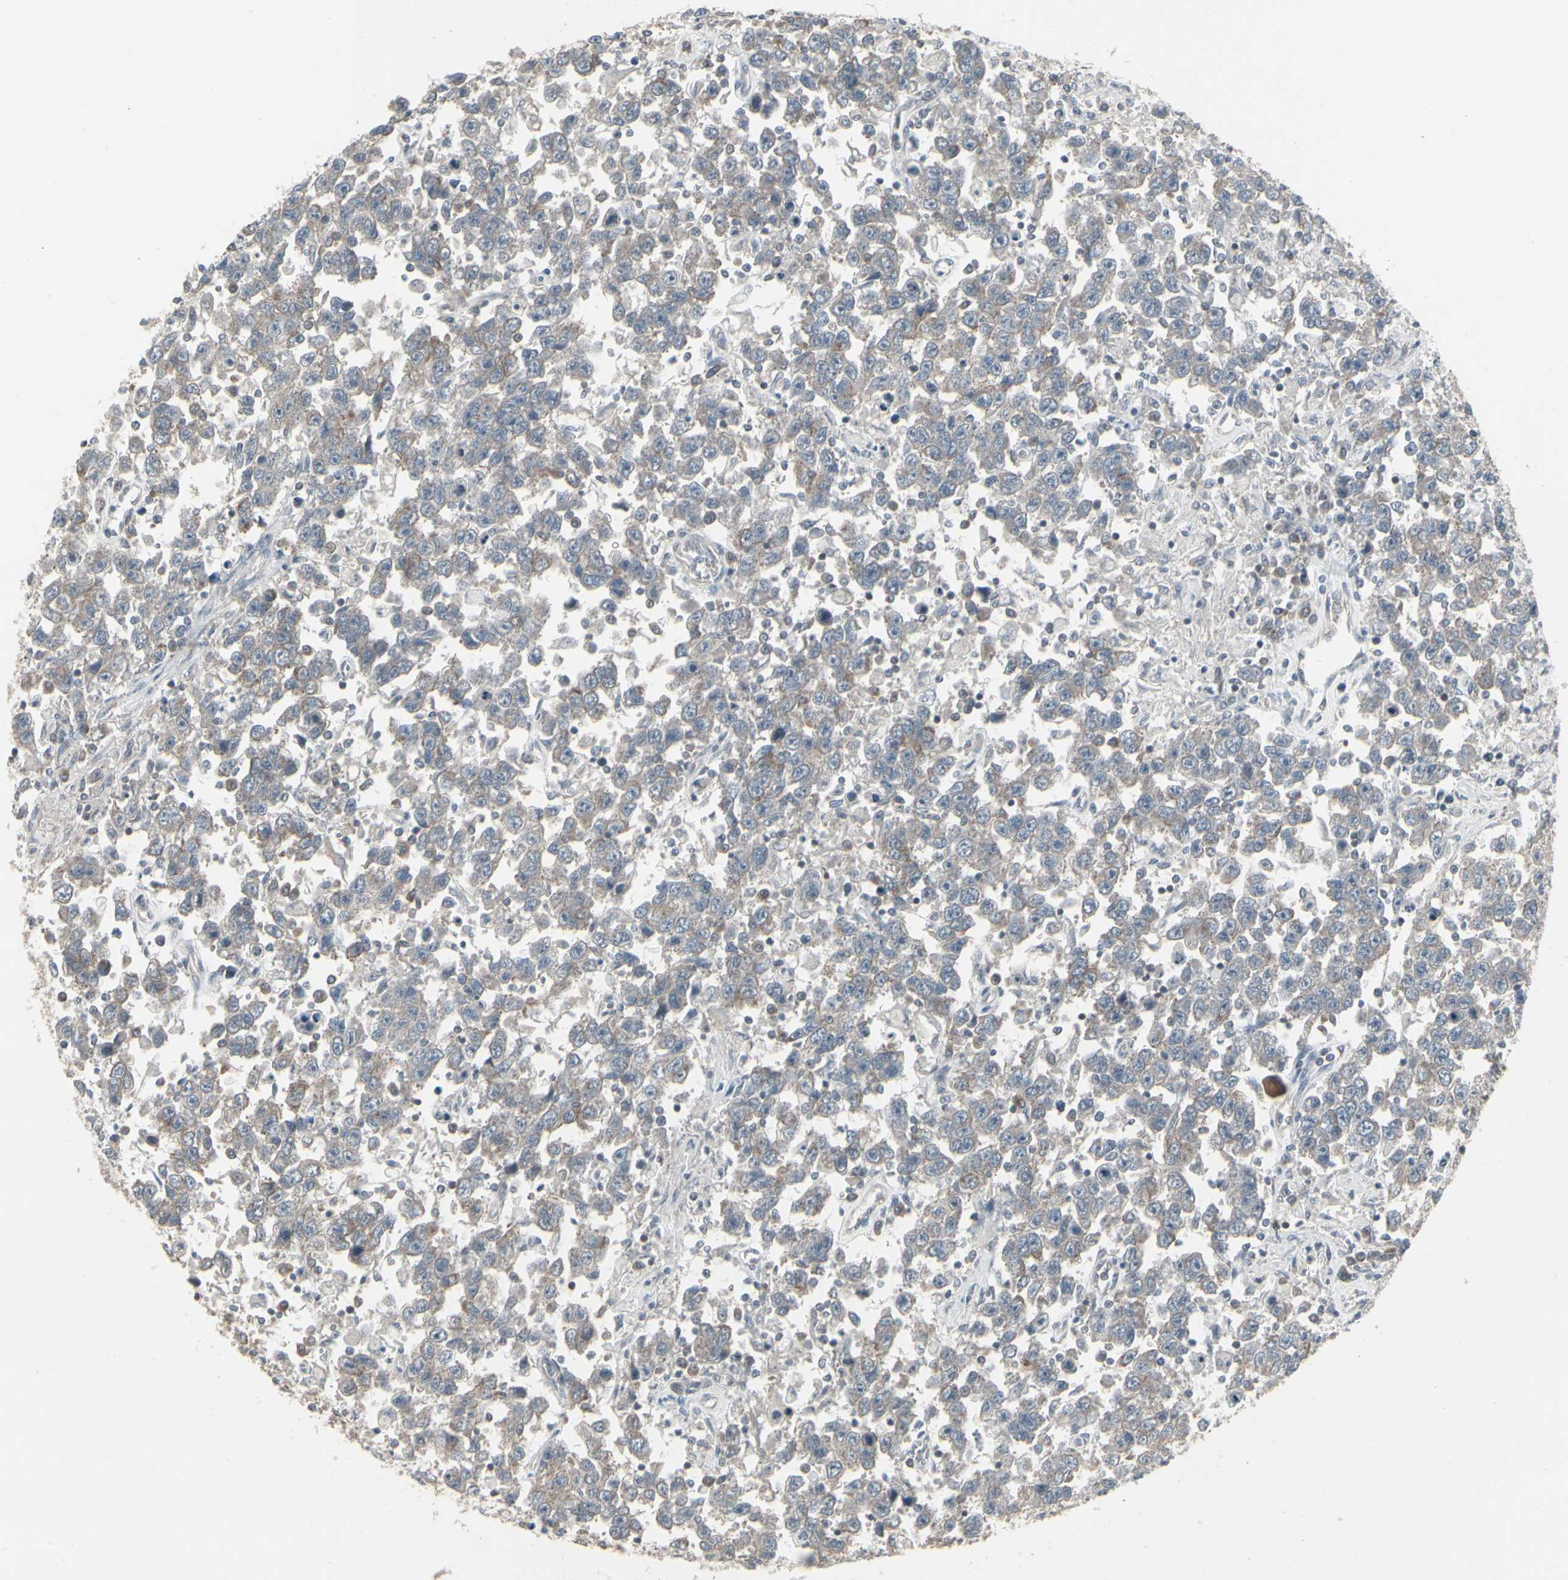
{"staining": {"intensity": "weak", "quantity": ">75%", "location": "cytoplasmic/membranous"}, "tissue": "testis cancer", "cell_type": "Tumor cells", "image_type": "cancer", "snomed": [{"axis": "morphology", "description": "Seminoma, NOS"}, {"axis": "topography", "description": "Testis"}], "caption": "Immunohistochemistry histopathology image of testis seminoma stained for a protein (brown), which displays low levels of weak cytoplasmic/membranous positivity in about >75% of tumor cells.", "gene": "EPS15", "patient": {"sex": "male", "age": 41}}